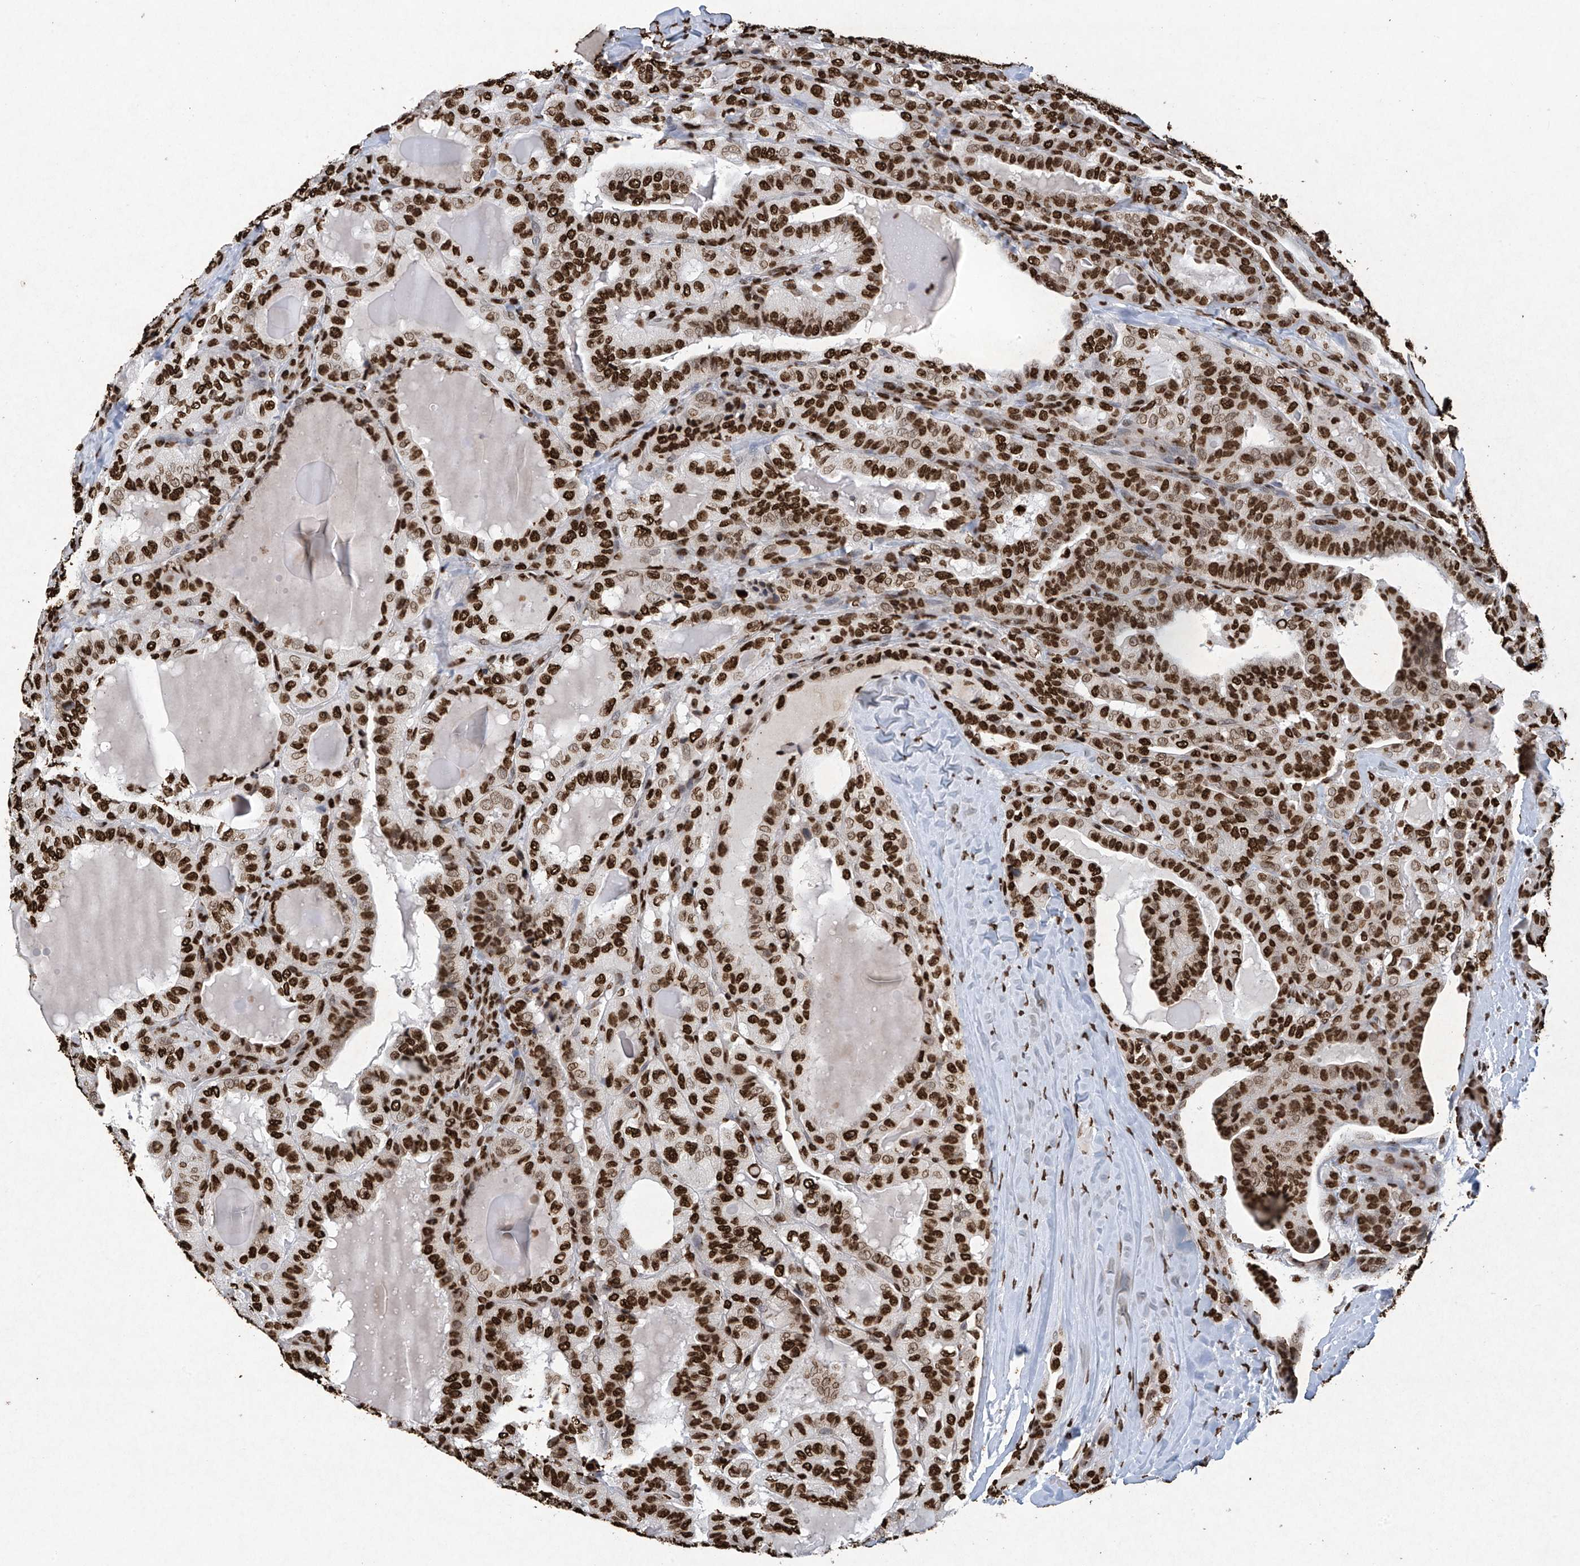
{"staining": {"intensity": "strong", "quantity": ">75%", "location": "nuclear"}, "tissue": "thyroid cancer", "cell_type": "Tumor cells", "image_type": "cancer", "snomed": [{"axis": "morphology", "description": "Papillary adenocarcinoma, NOS"}, {"axis": "topography", "description": "Thyroid gland"}], "caption": "Protein expression analysis of human thyroid cancer (papillary adenocarcinoma) reveals strong nuclear expression in about >75% of tumor cells.", "gene": "H3-3A", "patient": {"sex": "male", "age": 77}}